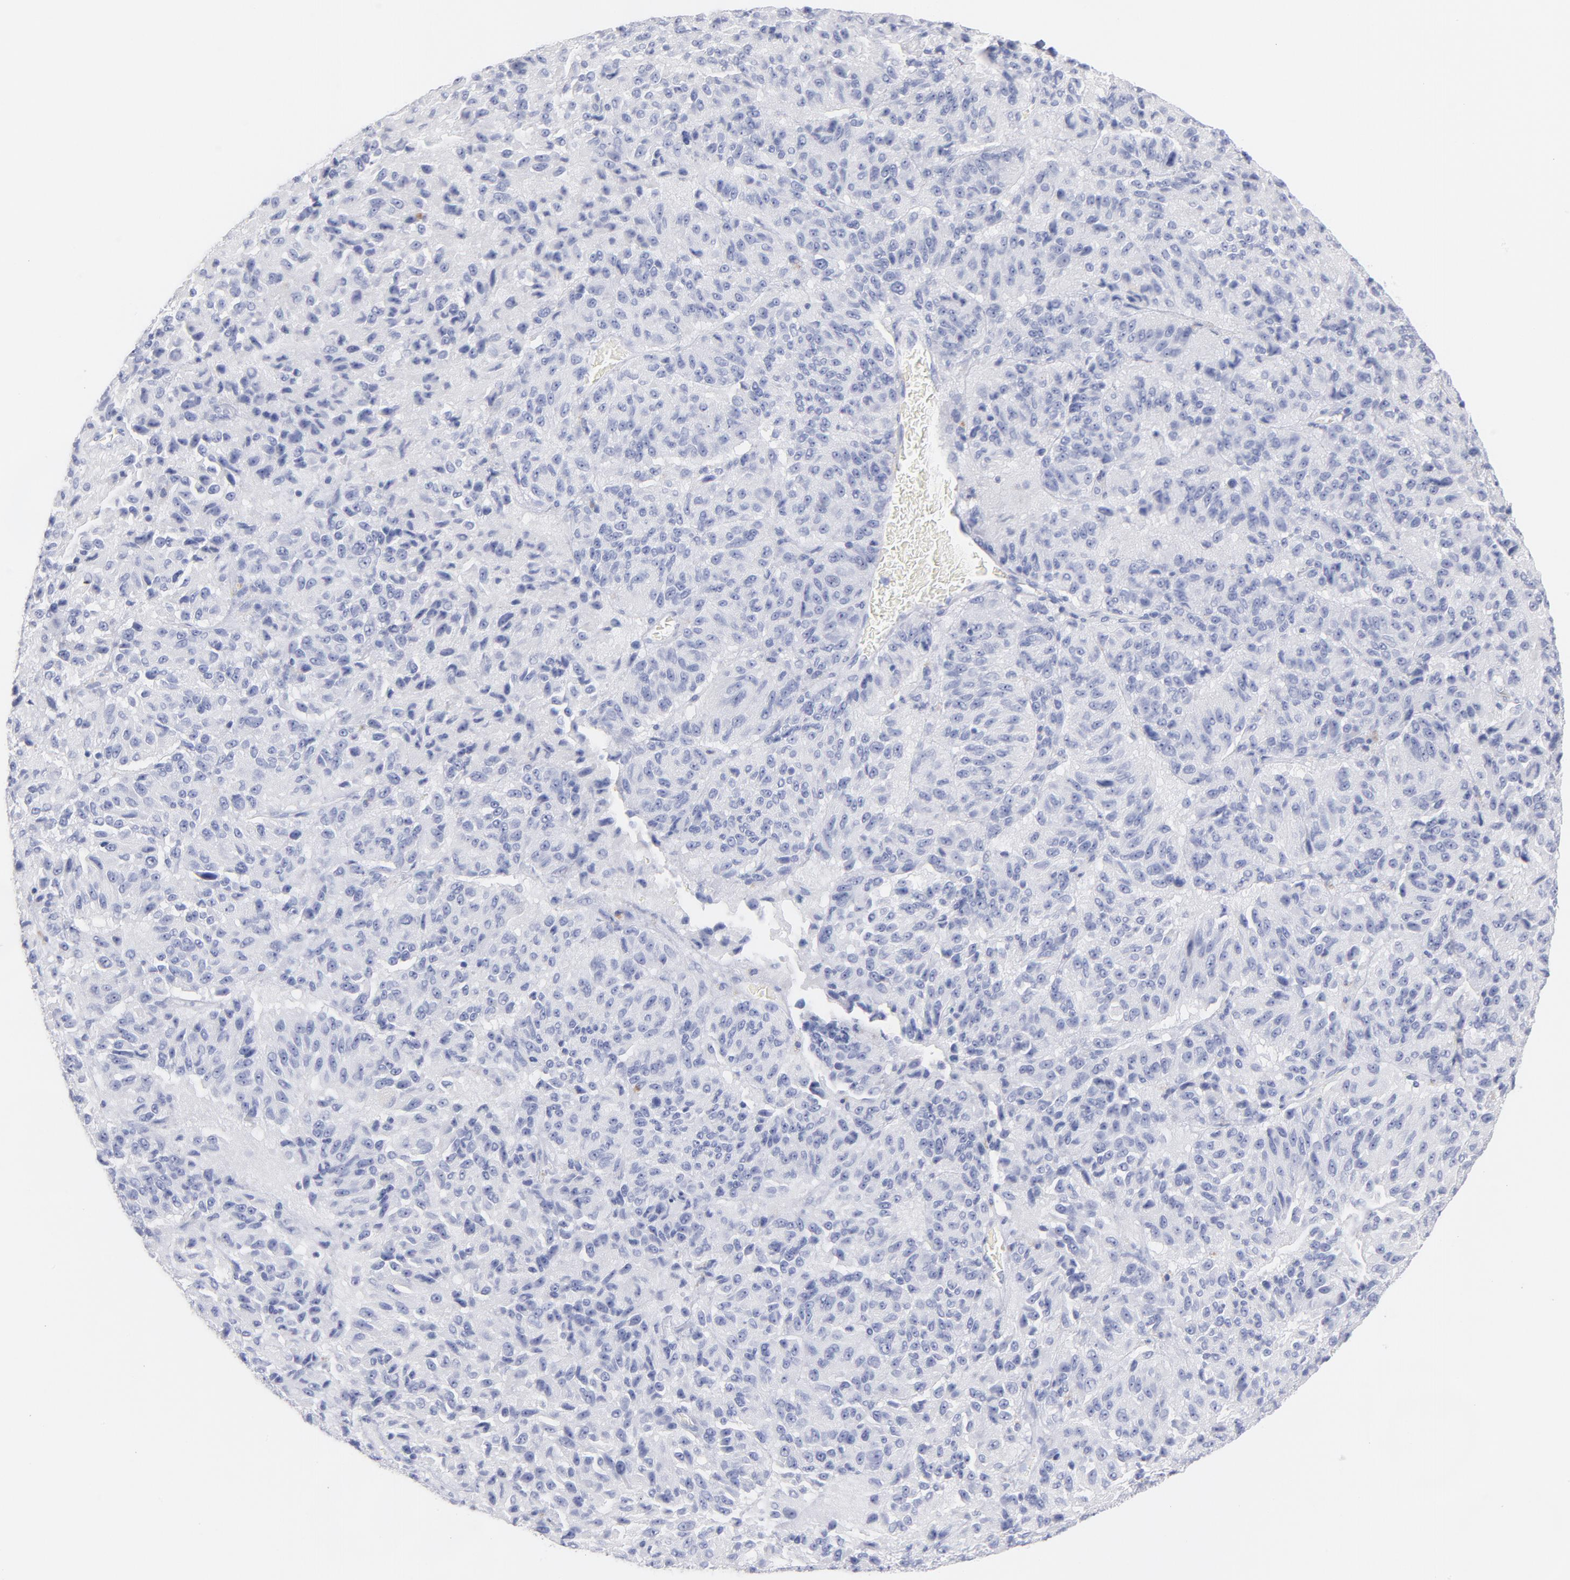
{"staining": {"intensity": "negative", "quantity": "none", "location": "none"}, "tissue": "melanoma", "cell_type": "Tumor cells", "image_type": "cancer", "snomed": [{"axis": "morphology", "description": "Malignant melanoma, Metastatic site"}, {"axis": "topography", "description": "Lung"}], "caption": "Melanoma was stained to show a protein in brown. There is no significant expression in tumor cells. (Brightfield microscopy of DAB immunohistochemistry at high magnification).", "gene": "SCGN", "patient": {"sex": "male", "age": 64}}